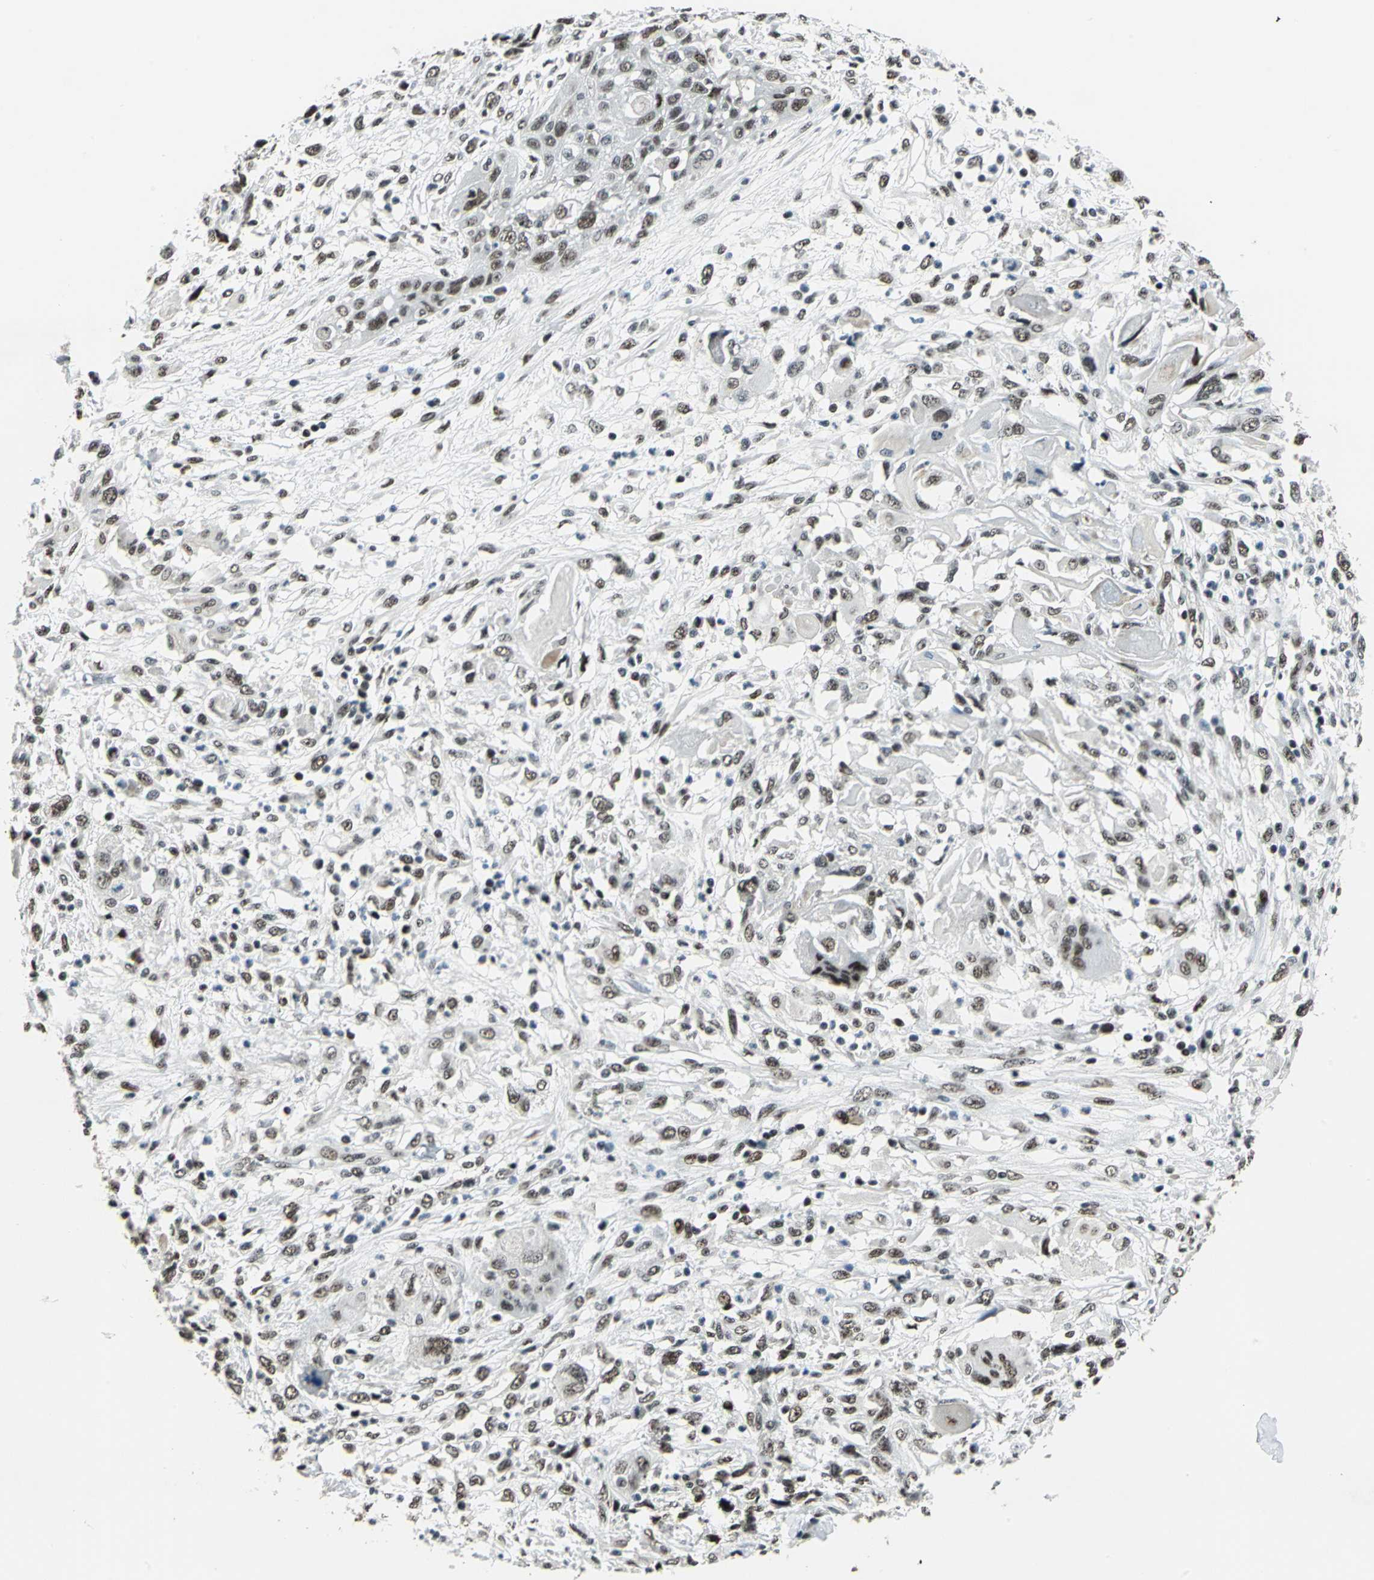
{"staining": {"intensity": "moderate", "quantity": ">75%", "location": "nuclear"}, "tissue": "head and neck cancer", "cell_type": "Tumor cells", "image_type": "cancer", "snomed": [{"axis": "morphology", "description": "Neoplasm, malignant, NOS"}, {"axis": "topography", "description": "Salivary gland"}, {"axis": "topography", "description": "Head-Neck"}], "caption": "Head and neck cancer was stained to show a protein in brown. There is medium levels of moderate nuclear expression in approximately >75% of tumor cells. The staining is performed using DAB brown chromogen to label protein expression. The nuclei are counter-stained blue using hematoxylin.", "gene": "KAT6B", "patient": {"sex": "male", "age": 43}}